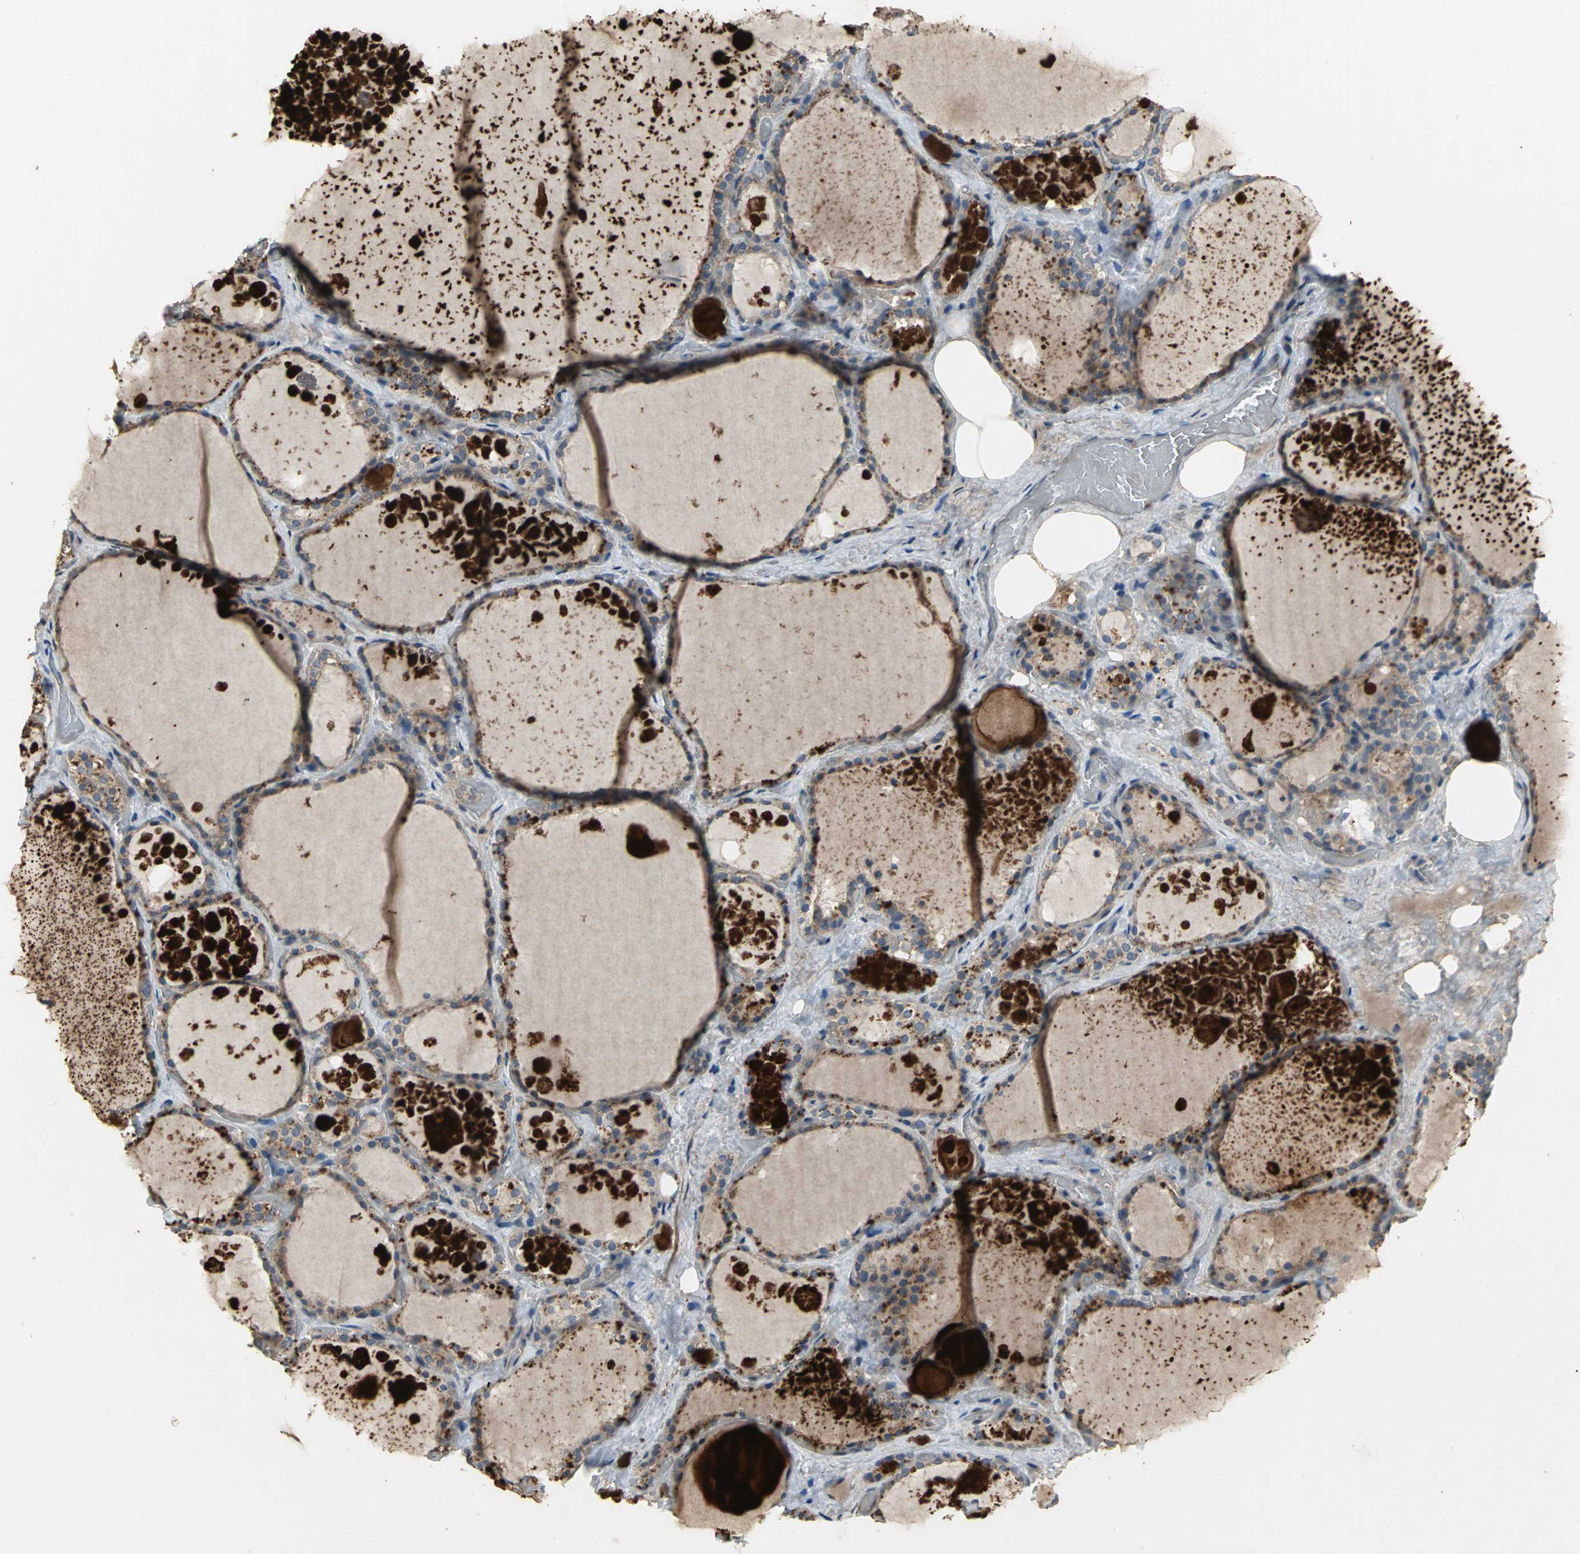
{"staining": {"intensity": "weak", "quantity": ">75%", "location": "cytoplasmic/membranous"}, "tissue": "thyroid gland", "cell_type": "Glandular cells", "image_type": "normal", "snomed": [{"axis": "morphology", "description": "Normal tissue, NOS"}, {"axis": "topography", "description": "Thyroid gland"}], "caption": "This micrograph demonstrates benign thyroid gland stained with IHC to label a protein in brown. The cytoplasmic/membranous of glandular cells show weak positivity for the protein. Nuclei are counter-stained blue.", "gene": "MET", "patient": {"sex": "male", "age": 61}}